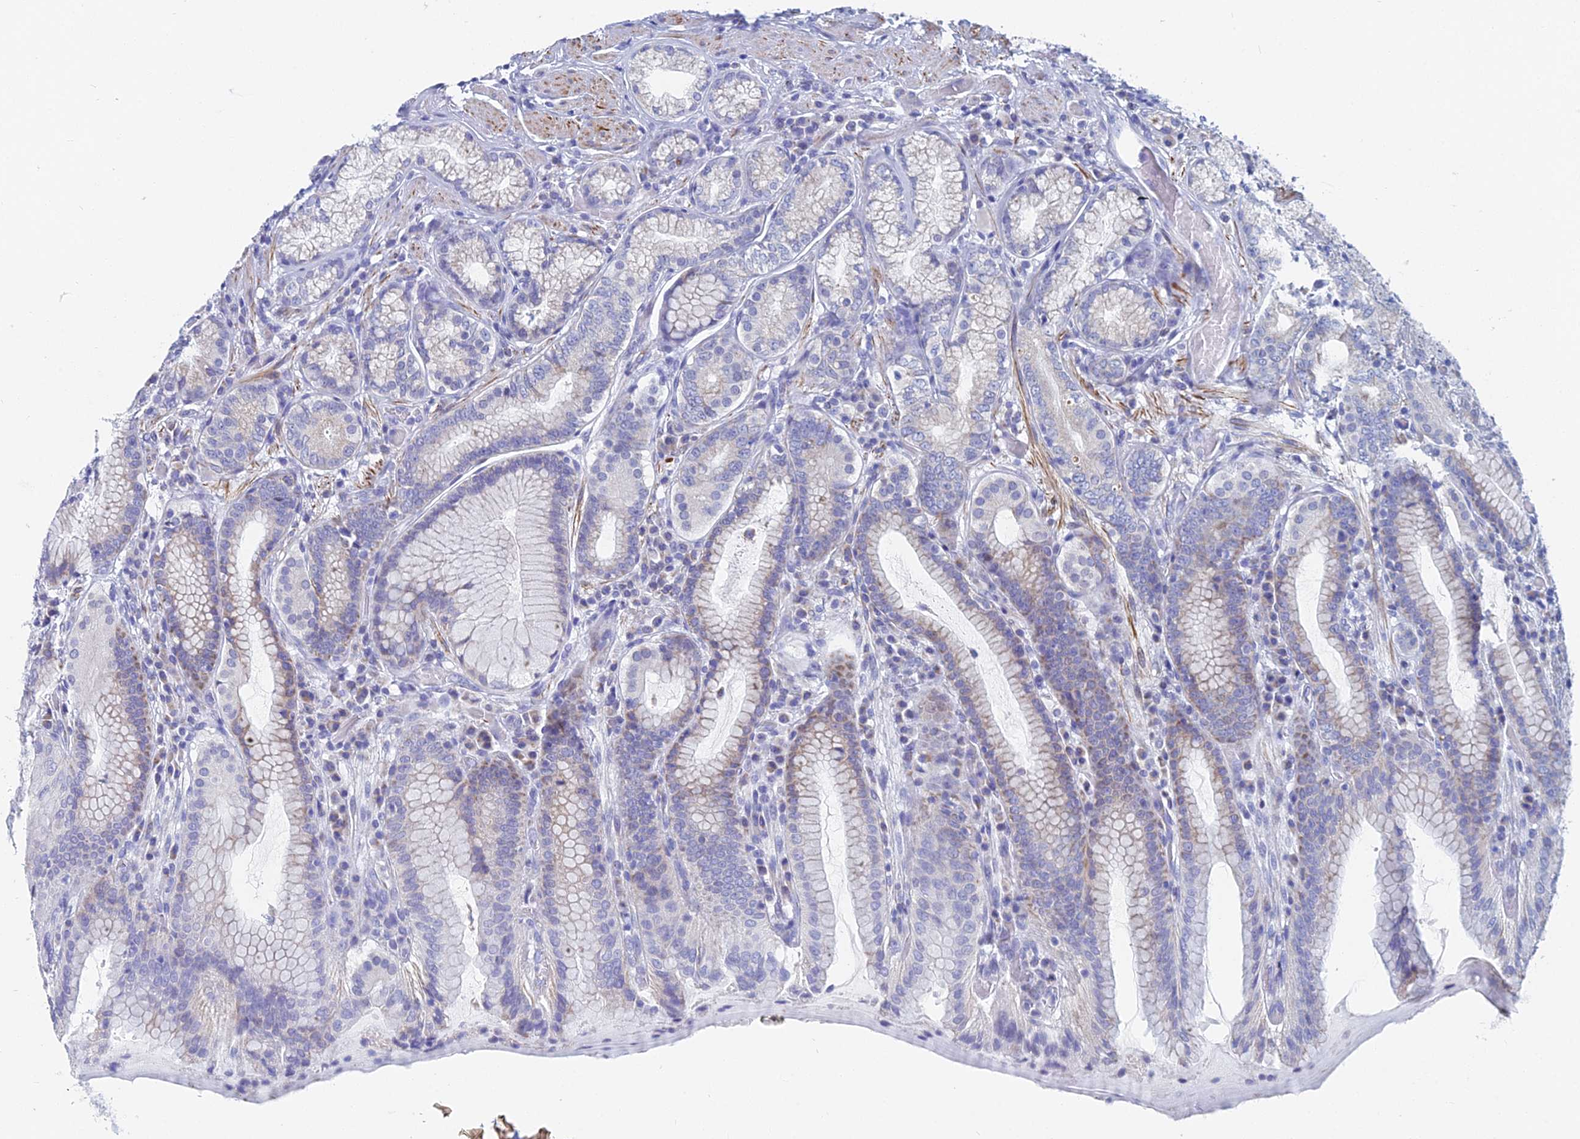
{"staining": {"intensity": "weak", "quantity": "25%-75%", "location": "cytoplasmic/membranous"}, "tissue": "stomach", "cell_type": "Glandular cells", "image_type": "normal", "snomed": [{"axis": "morphology", "description": "Normal tissue, NOS"}, {"axis": "topography", "description": "Stomach, upper"}, {"axis": "topography", "description": "Stomach, lower"}], "caption": "DAB (3,3'-diaminobenzidine) immunohistochemical staining of benign human stomach displays weak cytoplasmic/membranous protein positivity in about 25%-75% of glandular cells.", "gene": "ACSM1", "patient": {"sex": "female", "age": 76}}